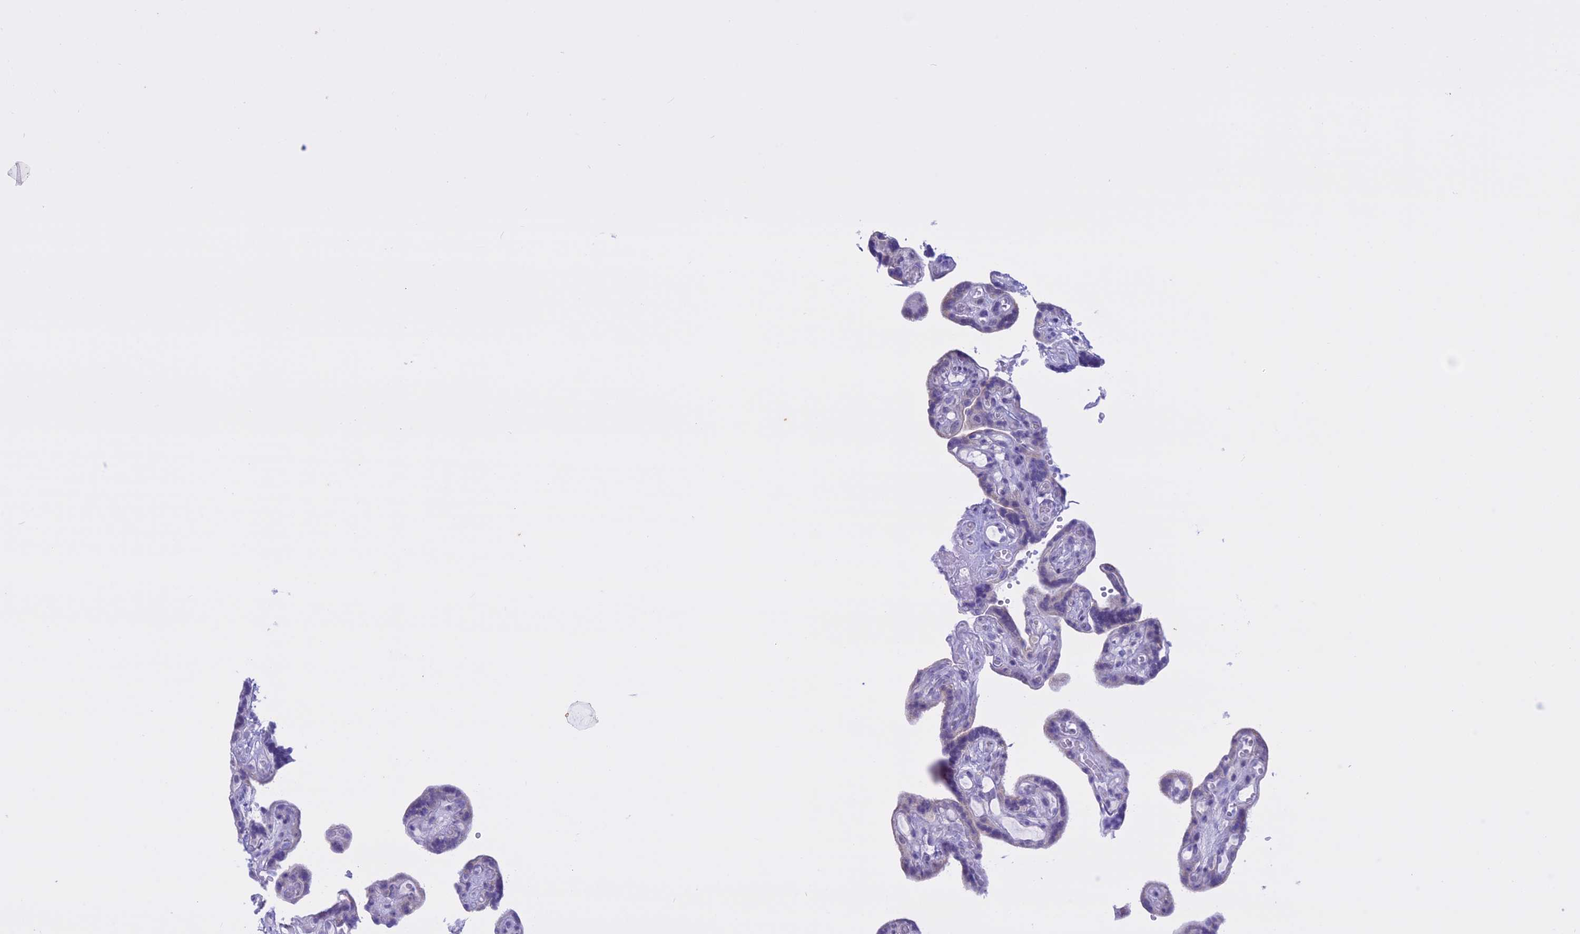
{"staining": {"intensity": "negative", "quantity": "none", "location": "none"}, "tissue": "placenta", "cell_type": "Decidual cells", "image_type": "normal", "snomed": [{"axis": "morphology", "description": "Normal tissue, NOS"}, {"axis": "topography", "description": "Placenta"}], "caption": "A high-resolution photomicrograph shows immunohistochemistry (IHC) staining of benign placenta, which demonstrates no significant positivity in decidual cells.", "gene": "LHFPL2", "patient": {"sex": "female", "age": 30}}